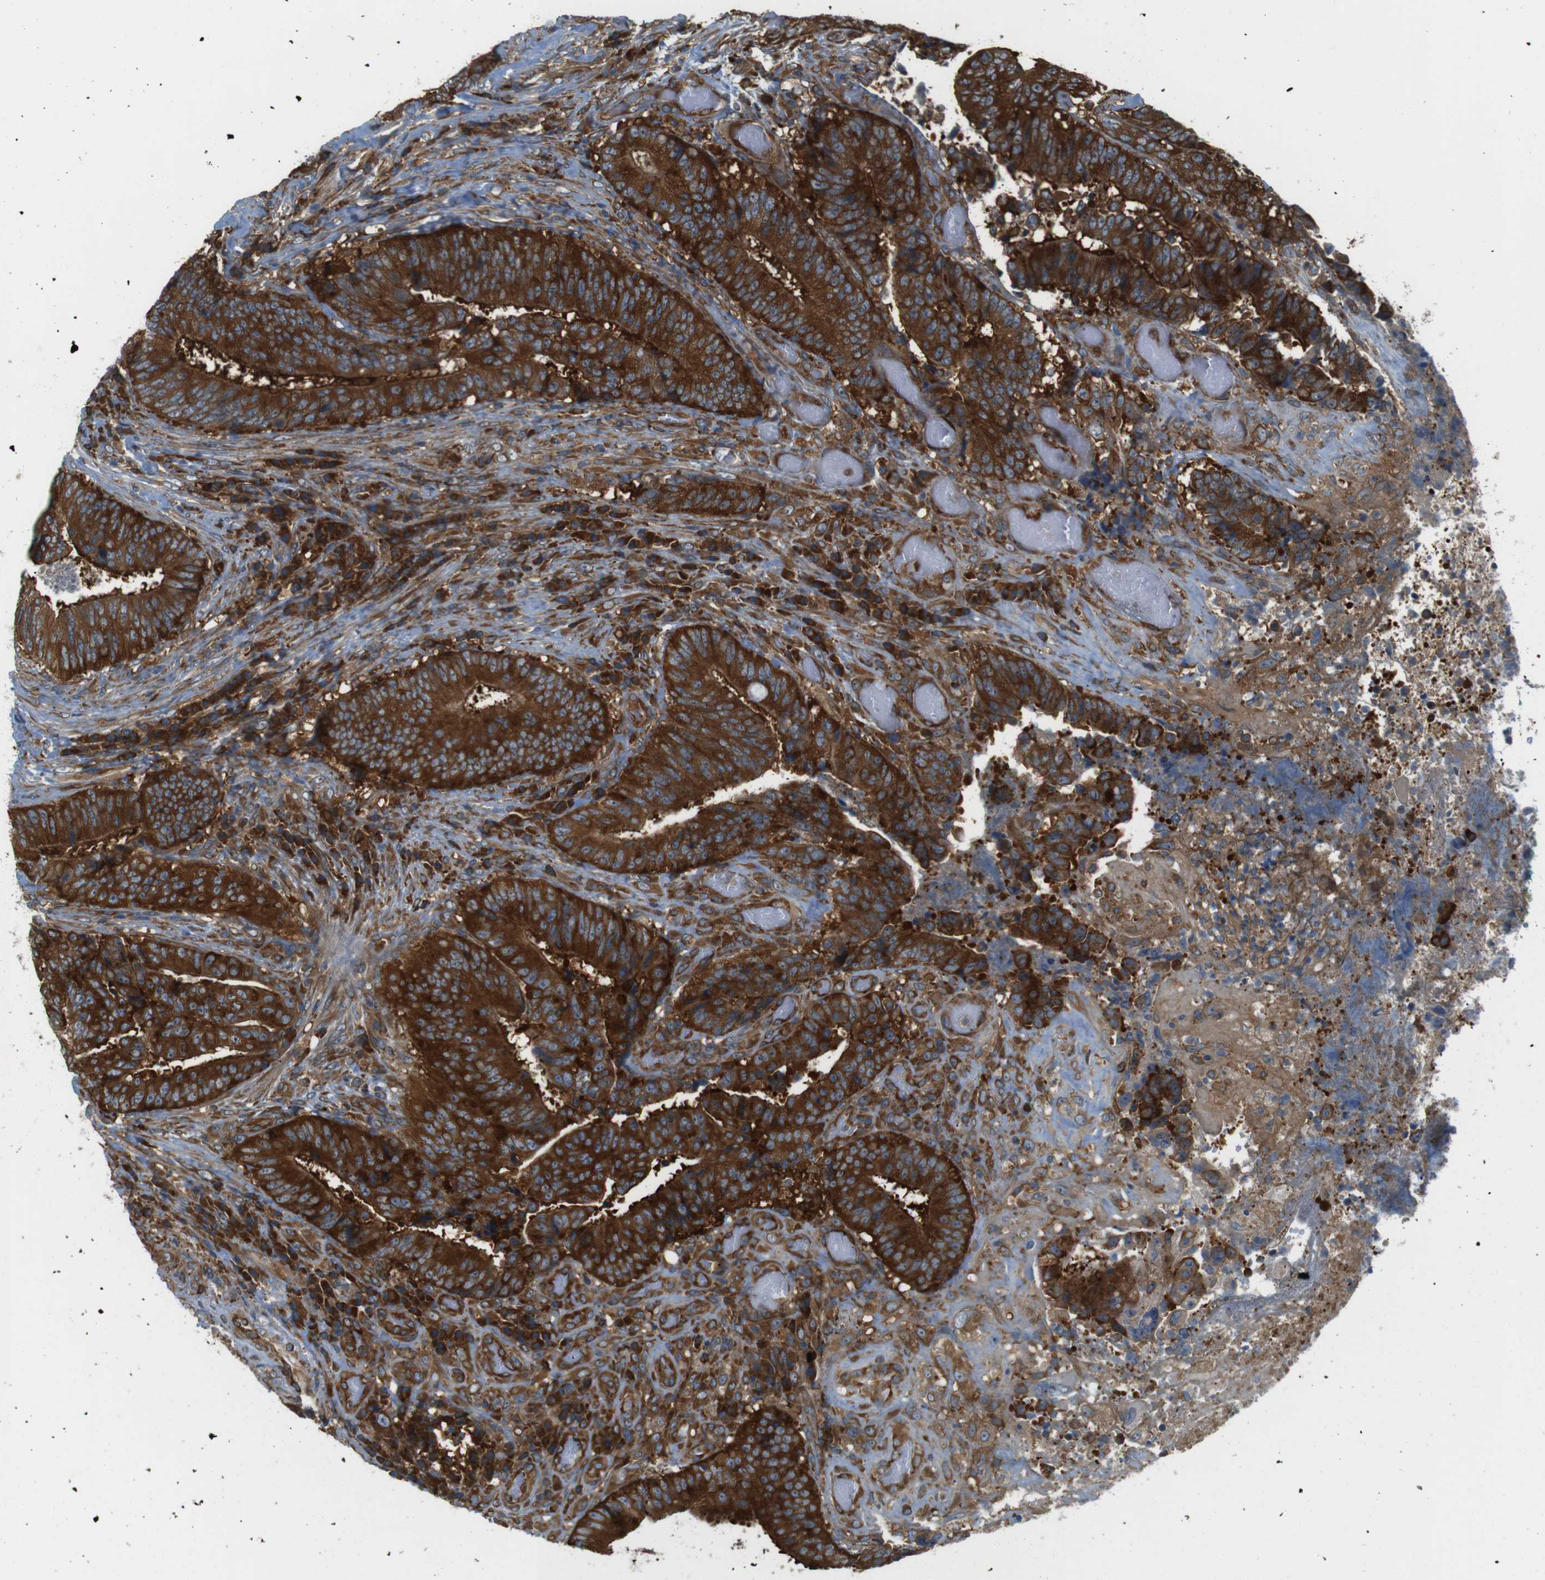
{"staining": {"intensity": "strong", "quantity": ">75%", "location": "cytoplasmic/membranous"}, "tissue": "colorectal cancer", "cell_type": "Tumor cells", "image_type": "cancer", "snomed": [{"axis": "morphology", "description": "Adenocarcinoma, NOS"}, {"axis": "topography", "description": "Rectum"}], "caption": "There is high levels of strong cytoplasmic/membranous staining in tumor cells of colorectal cancer (adenocarcinoma), as demonstrated by immunohistochemical staining (brown color).", "gene": "TSC1", "patient": {"sex": "male", "age": 72}}